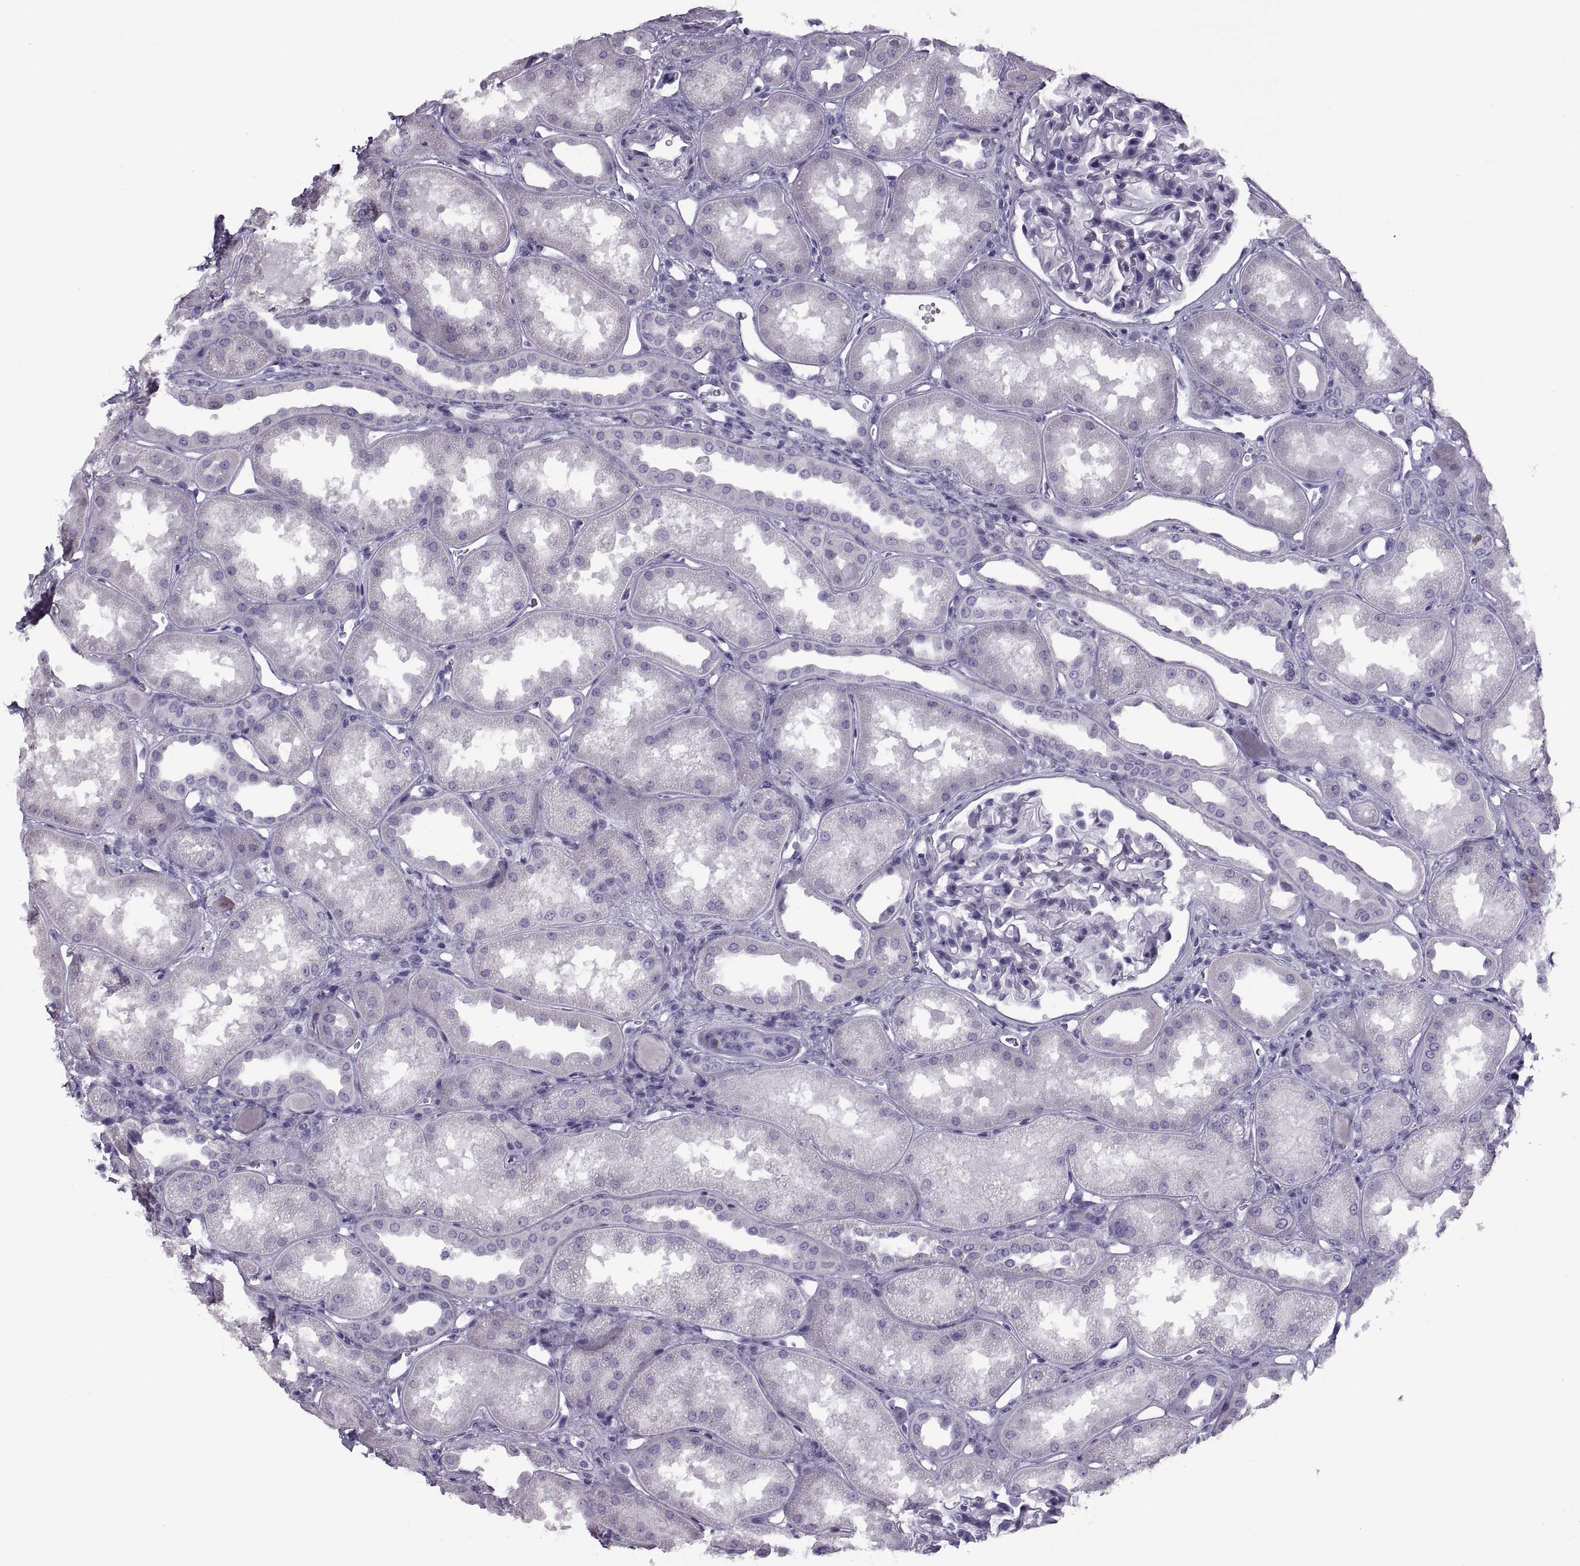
{"staining": {"intensity": "negative", "quantity": "none", "location": "none"}, "tissue": "kidney", "cell_type": "Cells in glomeruli", "image_type": "normal", "snomed": [{"axis": "morphology", "description": "Normal tissue, NOS"}, {"axis": "topography", "description": "Kidney"}], "caption": "High magnification brightfield microscopy of unremarkable kidney stained with DAB (3,3'-diaminobenzidine) (brown) and counterstained with hematoxylin (blue): cells in glomeruli show no significant staining. The staining was performed using DAB (3,3'-diaminobenzidine) to visualize the protein expression in brown, while the nuclei were stained in blue with hematoxylin (Magnification: 20x).", "gene": "RLBP1", "patient": {"sex": "male", "age": 61}}